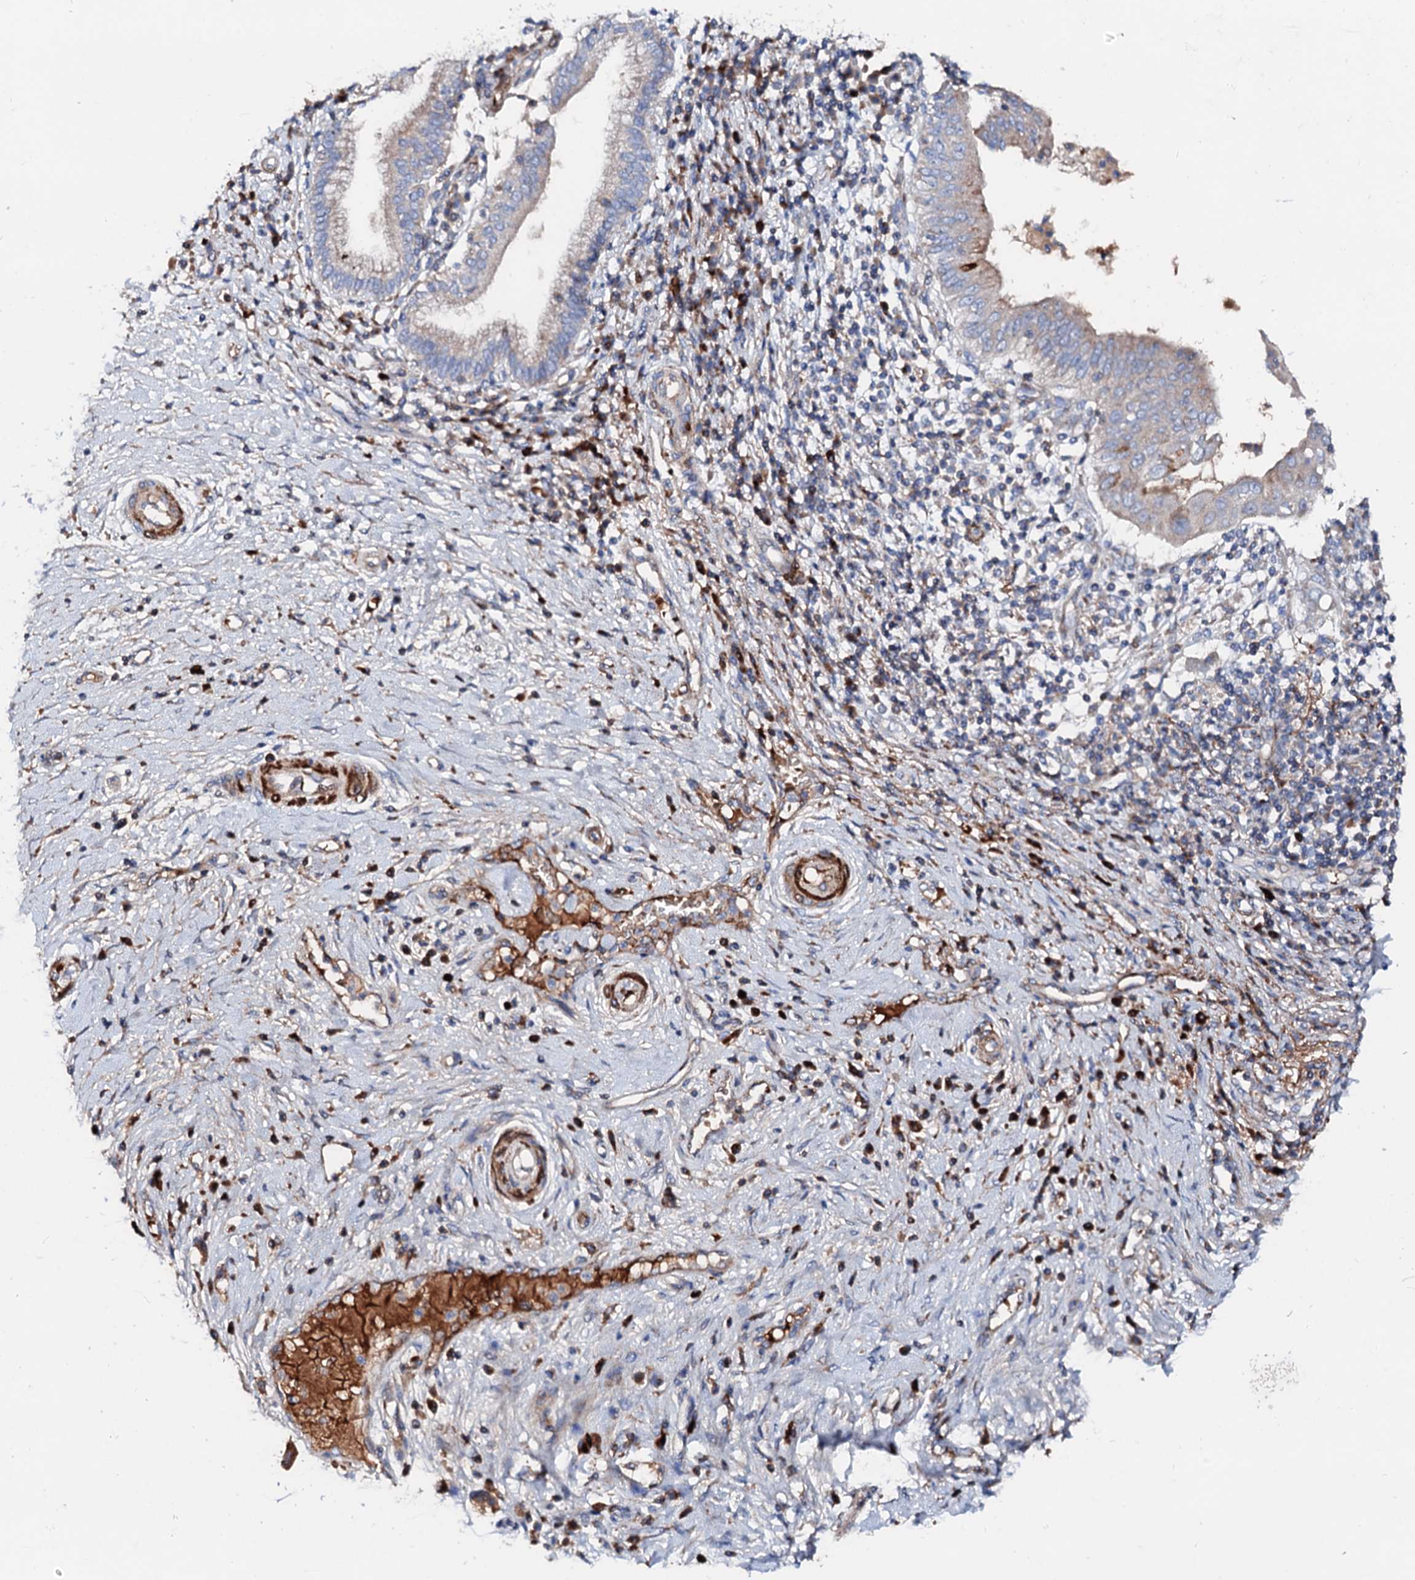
{"staining": {"intensity": "weak", "quantity": "<25%", "location": "cytoplasmic/membranous"}, "tissue": "pancreatic cancer", "cell_type": "Tumor cells", "image_type": "cancer", "snomed": [{"axis": "morphology", "description": "Adenocarcinoma, NOS"}, {"axis": "topography", "description": "Pancreas"}], "caption": "High magnification brightfield microscopy of pancreatic cancer stained with DAB (3,3'-diaminobenzidine) (brown) and counterstained with hematoxylin (blue): tumor cells show no significant expression.", "gene": "SLC10A7", "patient": {"sex": "male", "age": 68}}